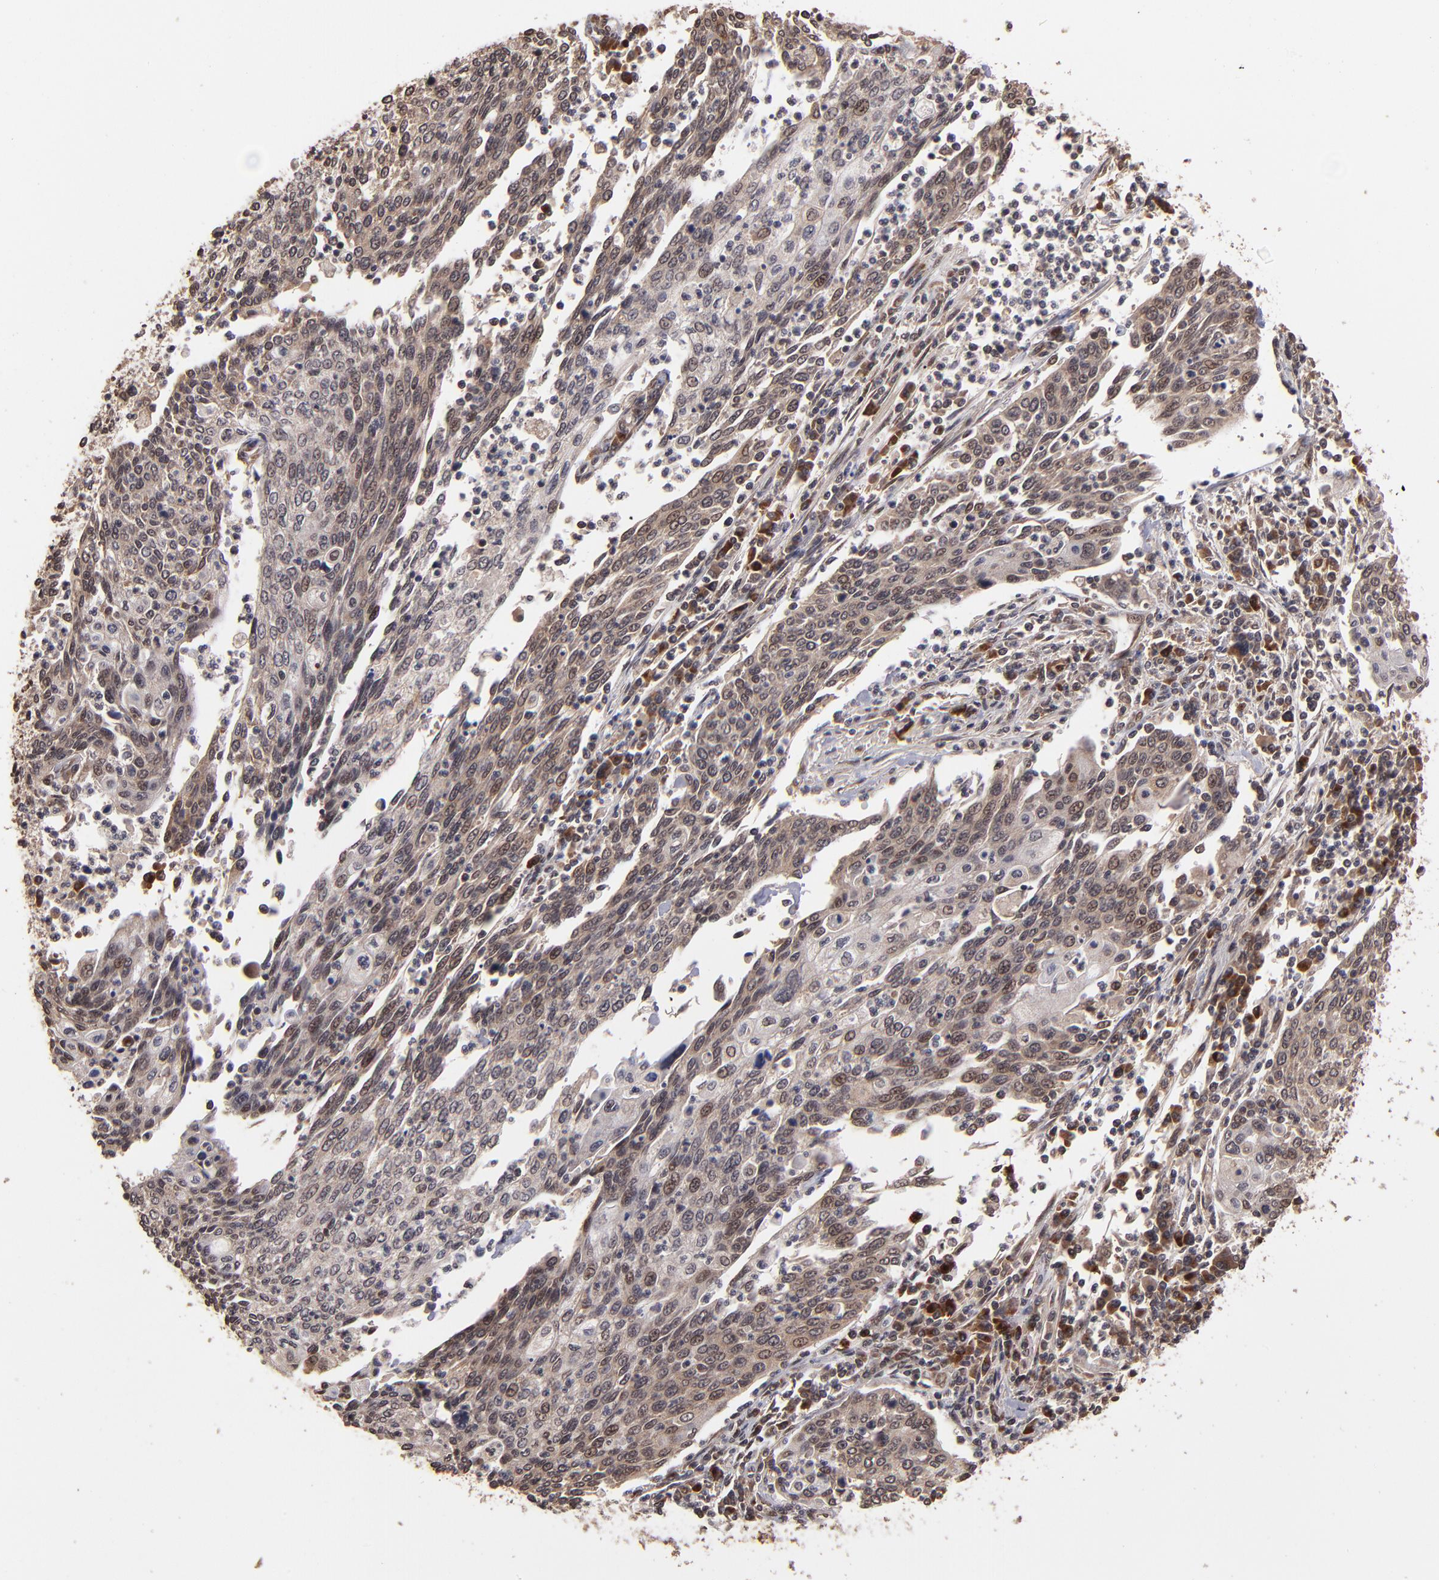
{"staining": {"intensity": "weak", "quantity": "25%-75%", "location": "cytoplasmic/membranous"}, "tissue": "cervical cancer", "cell_type": "Tumor cells", "image_type": "cancer", "snomed": [{"axis": "morphology", "description": "Squamous cell carcinoma, NOS"}, {"axis": "topography", "description": "Cervix"}], "caption": "Squamous cell carcinoma (cervical) stained with a brown dye displays weak cytoplasmic/membranous positive expression in approximately 25%-75% of tumor cells.", "gene": "NFE2L2", "patient": {"sex": "female", "age": 40}}